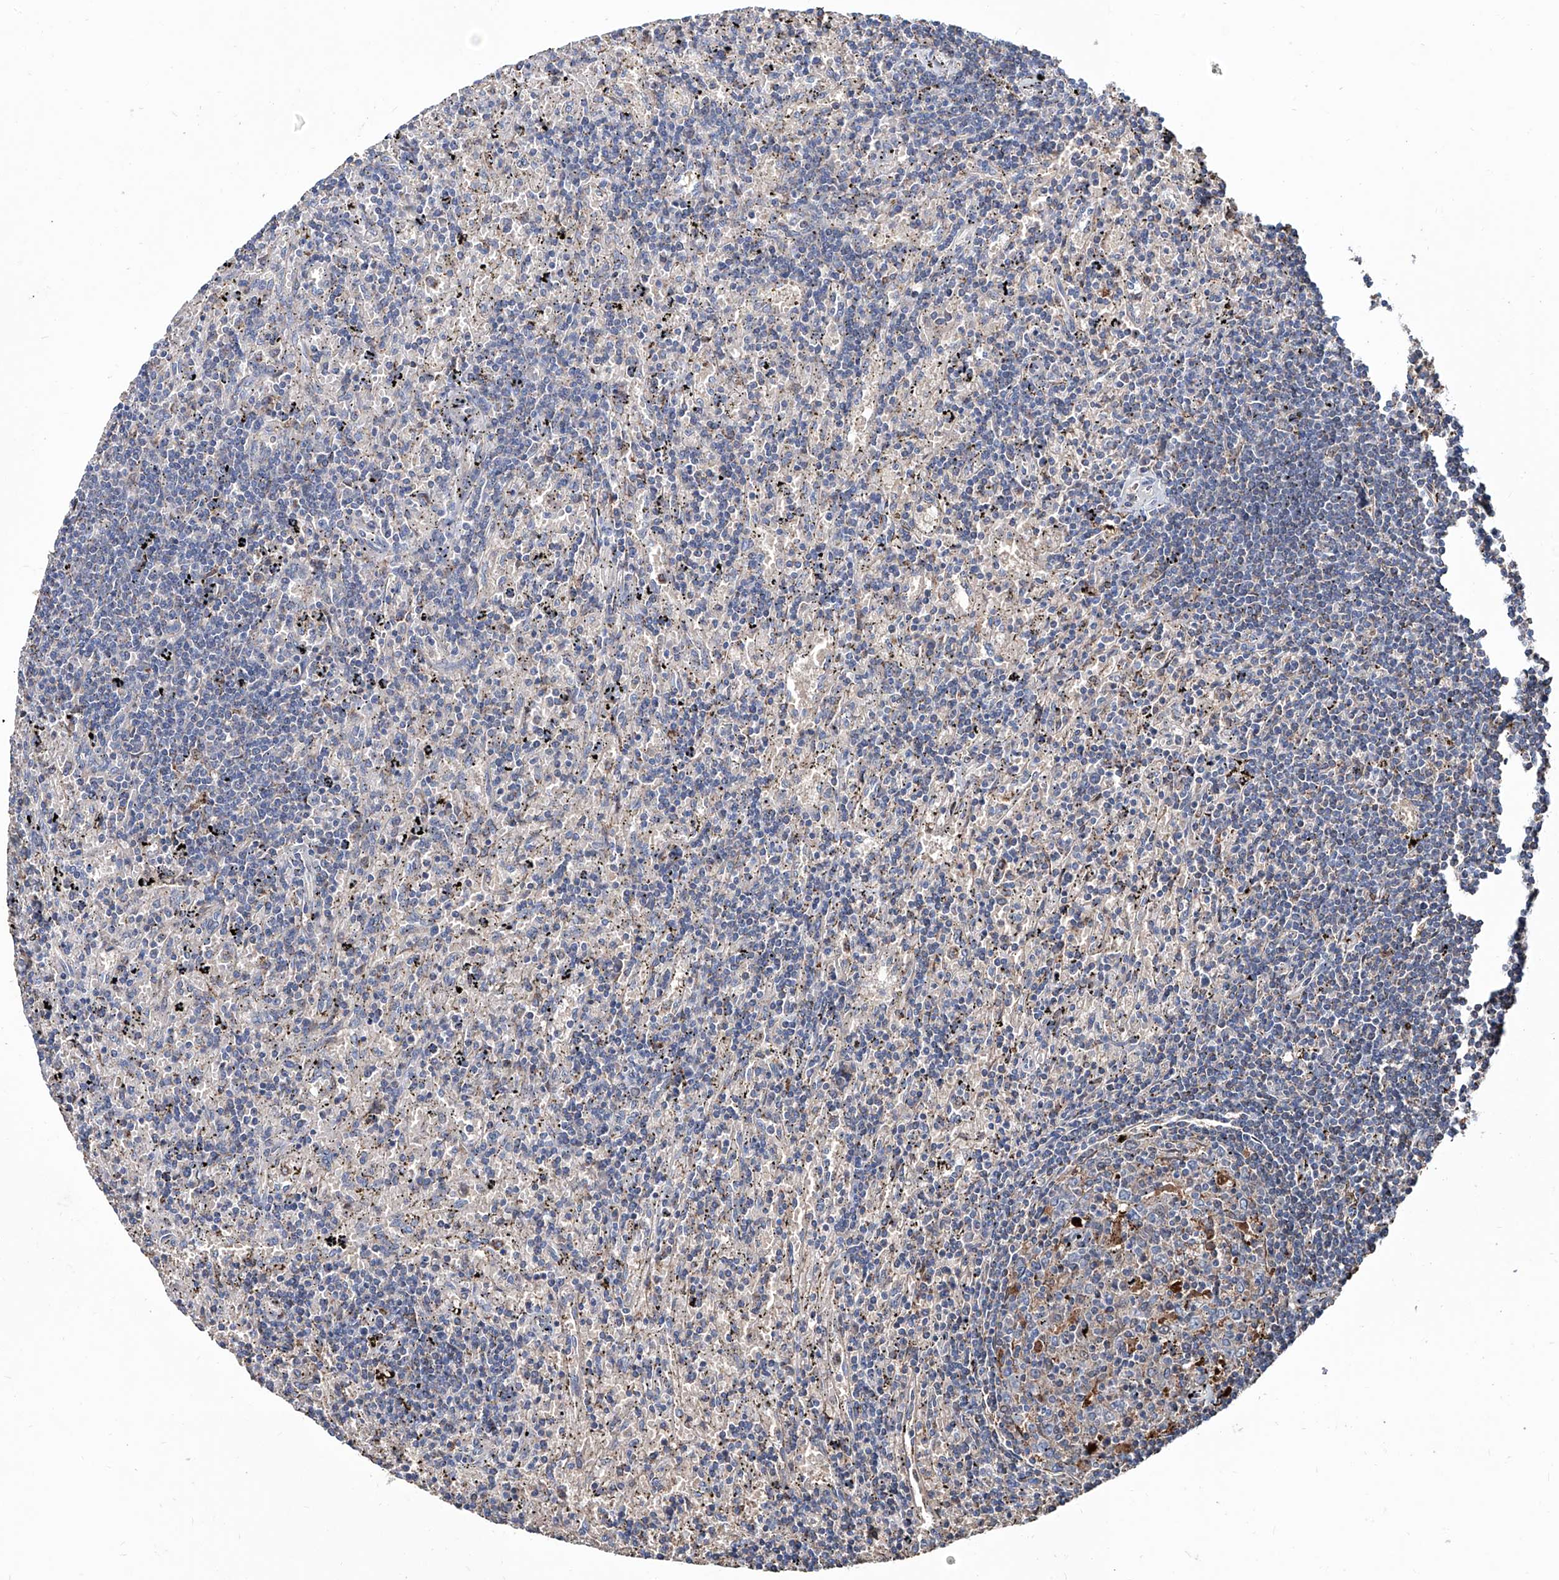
{"staining": {"intensity": "negative", "quantity": "none", "location": "none"}, "tissue": "lymphoma", "cell_type": "Tumor cells", "image_type": "cancer", "snomed": [{"axis": "morphology", "description": "Malignant lymphoma, non-Hodgkin's type, Low grade"}, {"axis": "topography", "description": "Spleen"}], "caption": "Low-grade malignant lymphoma, non-Hodgkin's type stained for a protein using immunohistochemistry (IHC) reveals no staining tumor cells.", "gene": "NHS", "patient": {"sex": "male", "age": 76}}